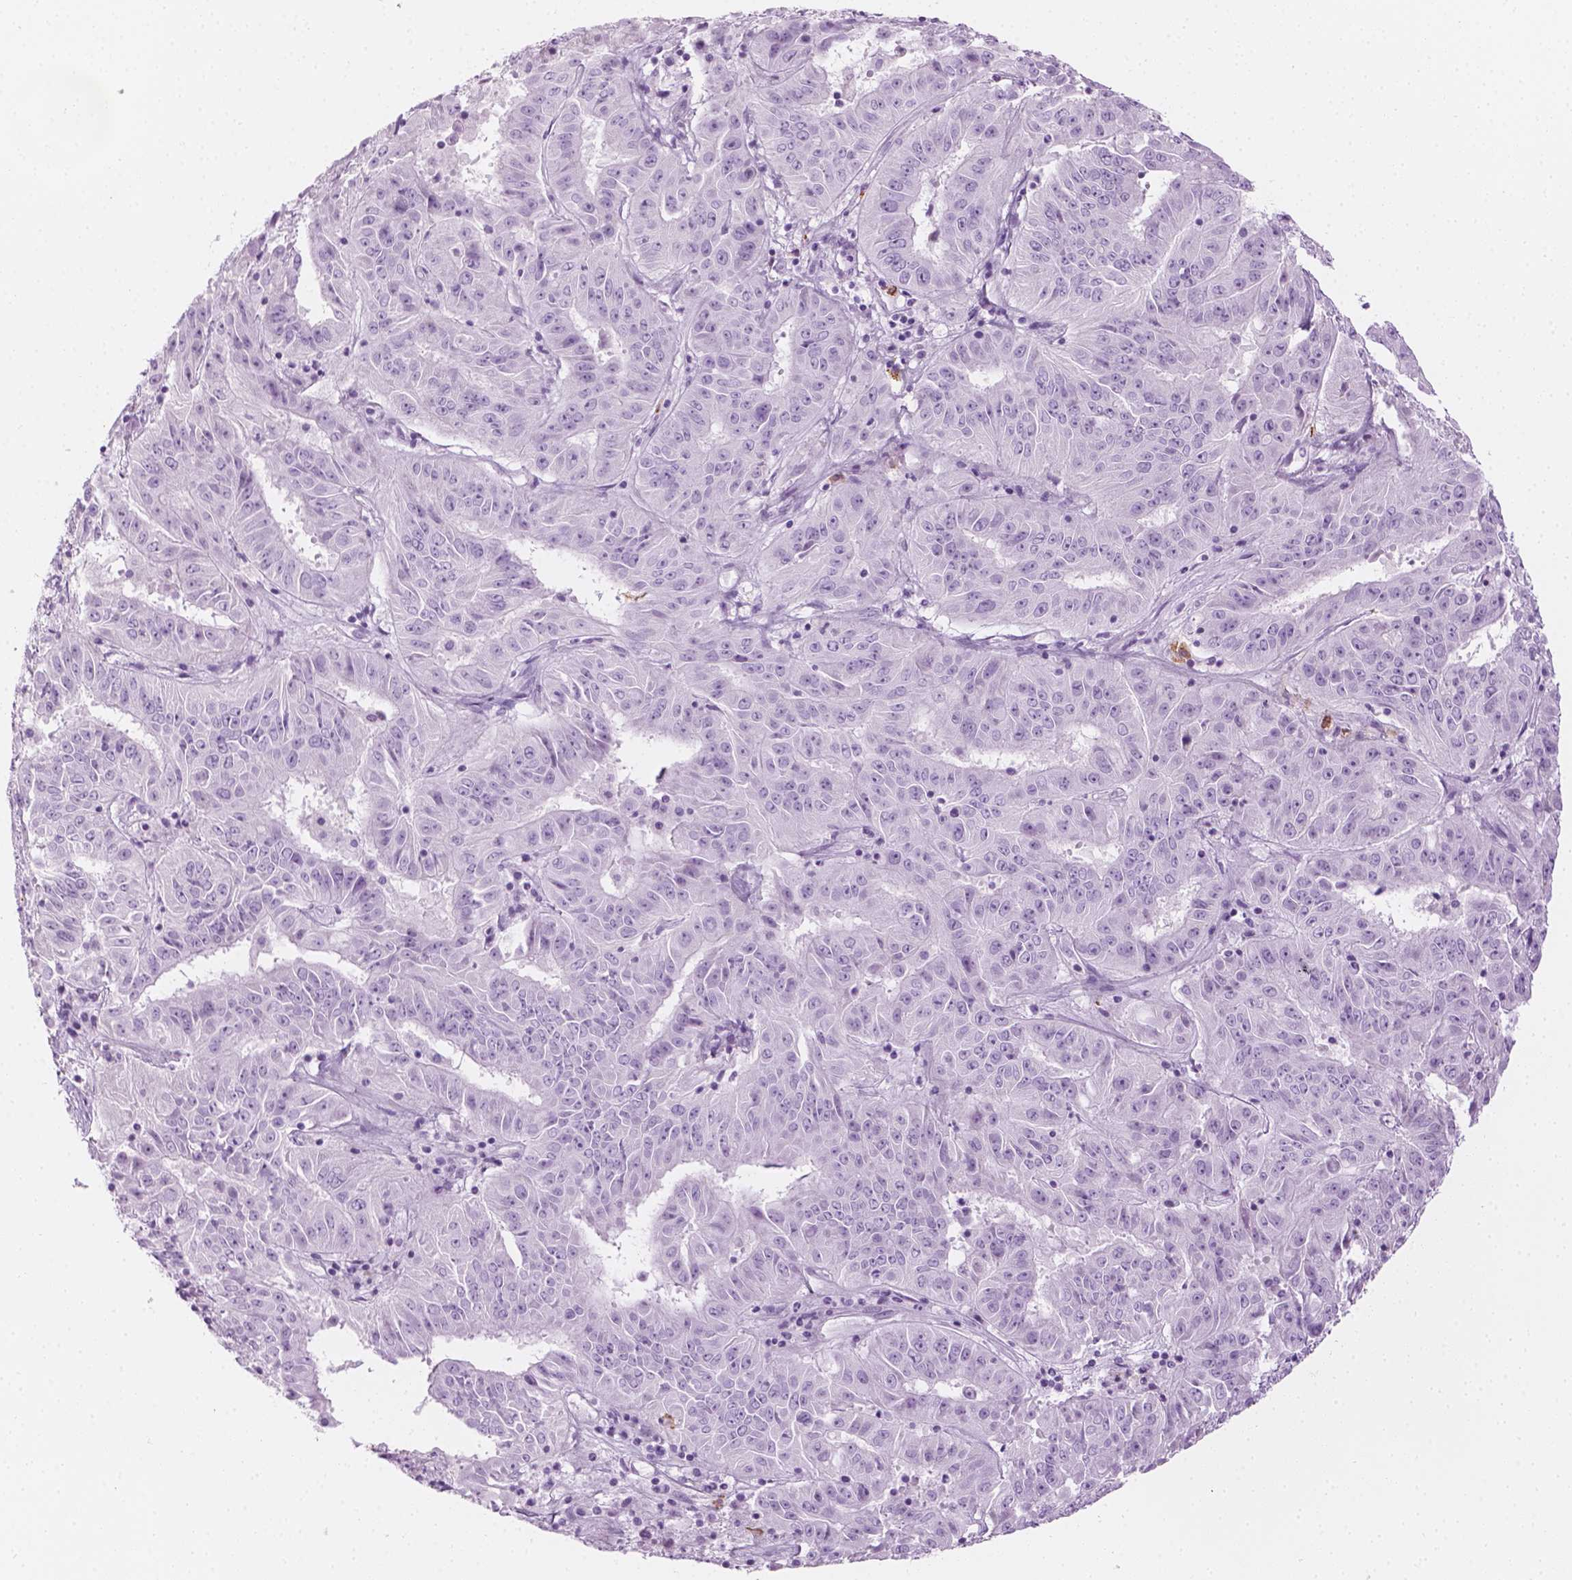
{"staining": {"intensity": "negative", "quantity": "none", "location": "none"}, "tissue": "pancreatic cancer", "cell_type": "Tumor cells", "image_type": "cancer", "snomed": [{"axis": "morphology", "description": "Adenocarcinoma, NOS"}, {"axis": "topography", "description": "Pancreas"}], "caption": "Tumor cells show no significant positivity in pancreatic cancer.", "gene": "CES1", "patient": {"sex": "male", "age": 63}}